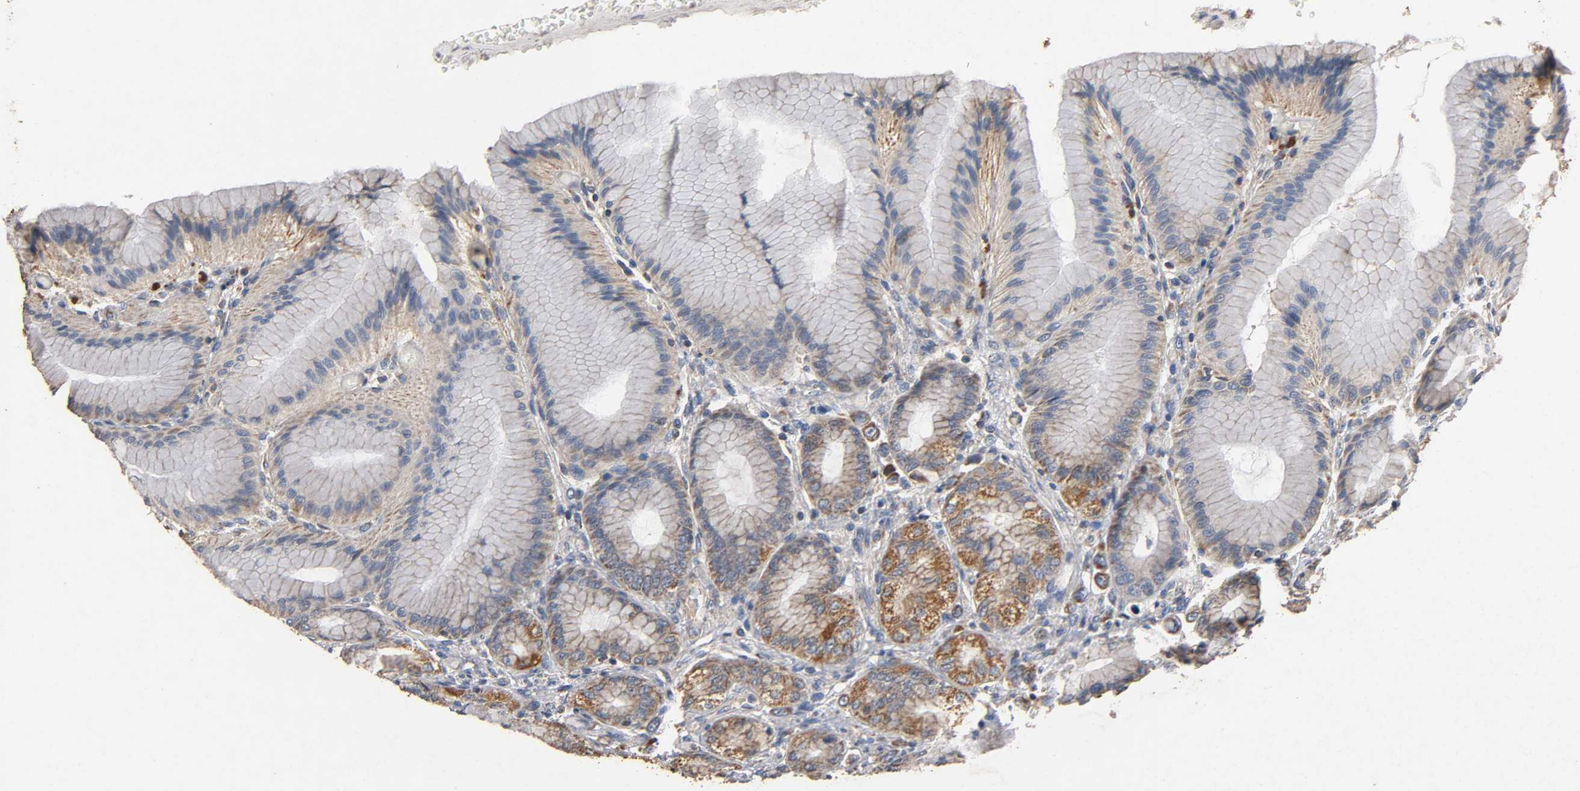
{"staining": {"intensity": "strong", "quantity": ">75%", "location": "cytoplasmic/membranous"}, "tissue": "stomach", "cell_type": "Glandular cells", "image_type": "normal", "snomed": [{"axis": "morphology", "description": "Normal tissue, NOS"}, {"axis": "morphology", "description": "Adenocarcinoma, NOS"}, {"axis": "topography", "description": "Stomach"}, {"axis": "topography", "description": "Stomach, lower"}], "caption": "The histopathology image demonstrates immunohistochemical staining of benign stomach. There is strong cytoplasmic/membranous positivity is identified in about >75% of glandular cells.", "gene": "NDUFS3", "patient": {"sex": "female", "age": 65}}